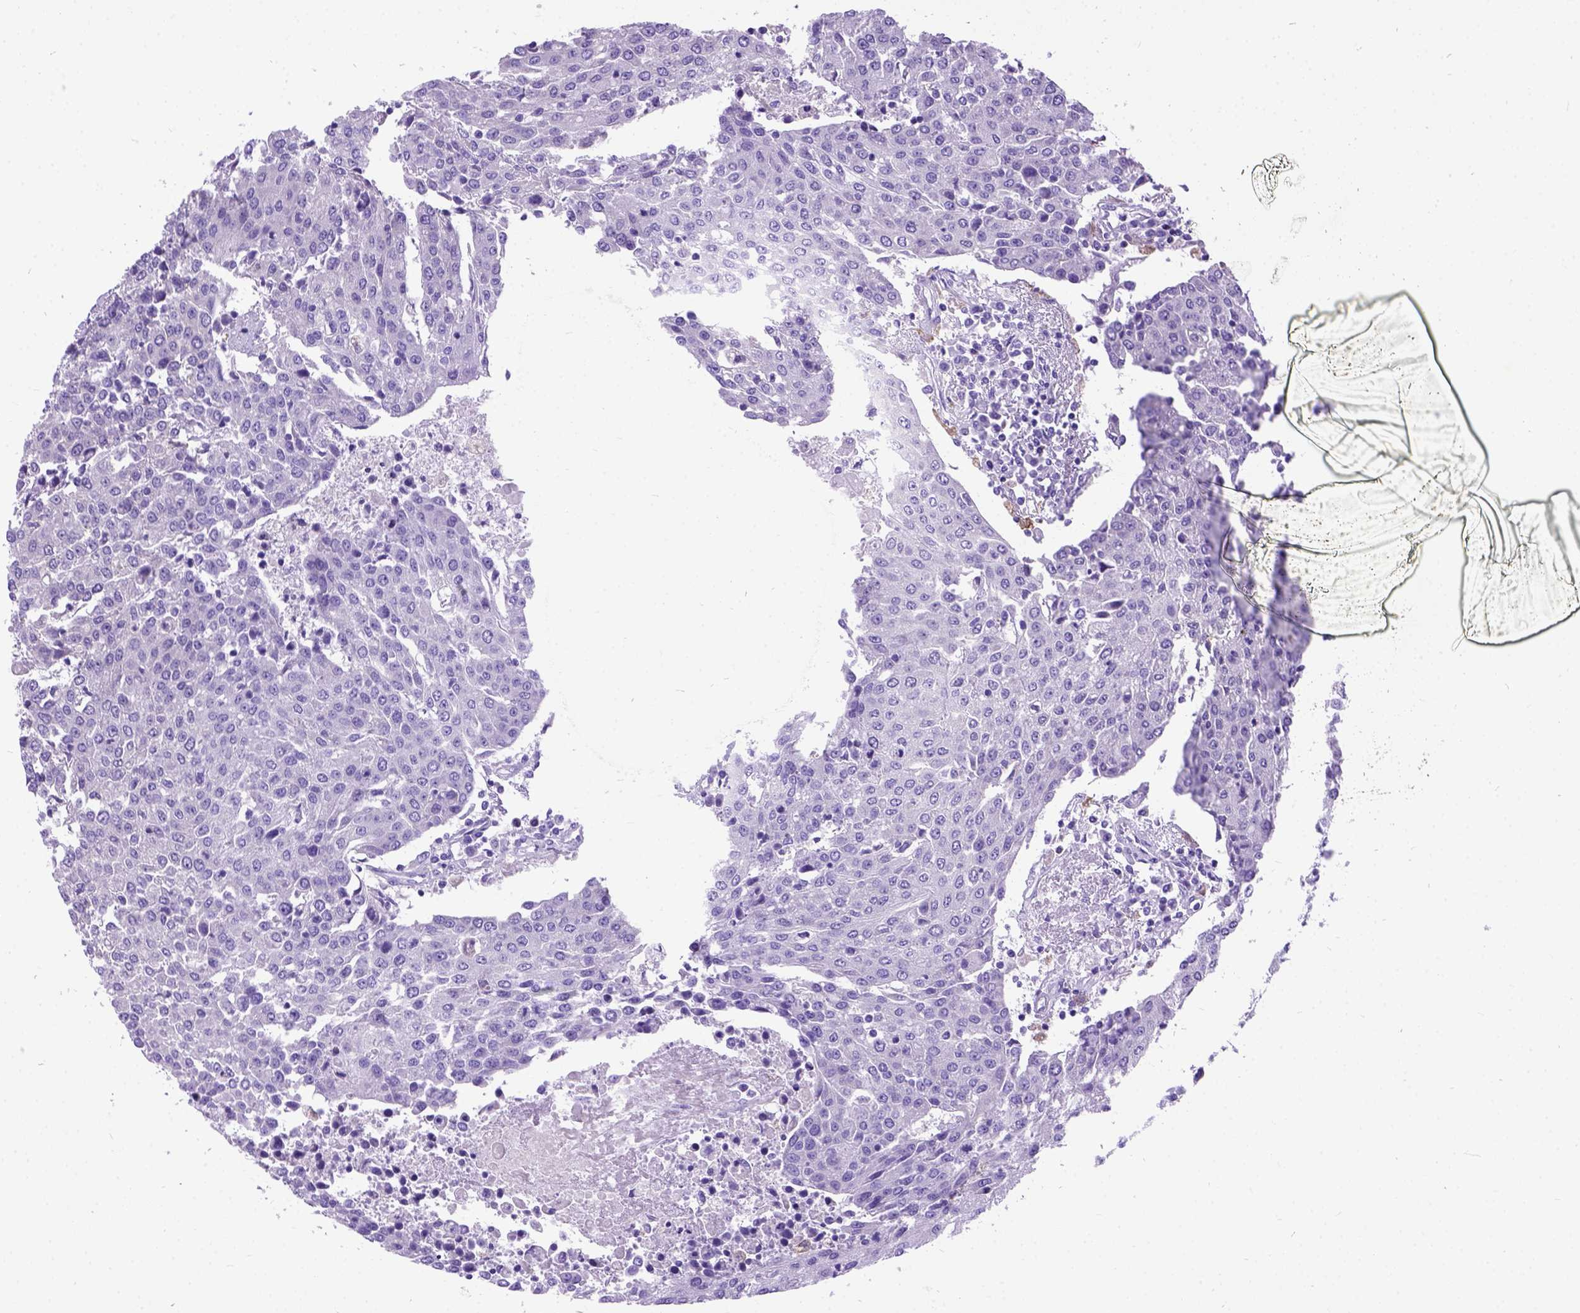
{"staining": {"intensity": "negative", "quantity": "none", "location": "none"}, "tissue": "urothelial cancer", "cell_type": "Tumor cells", "image_type": "cancer", "snomed": [{"axis": "morphology", "description": "Urothelial carcinoma, High grade"}, {"axis": "topography", "description": "Urinary bladder"}], "caption": "High magnification brightfield microscopy of high-grade urothelial carcinoma stained with DAB (brown) and counterstained with hematoxylin (blue): tumor cells show no significant positivity.", "gene": "CFAP54", "patient": {"sex": "female", "age": 85}}